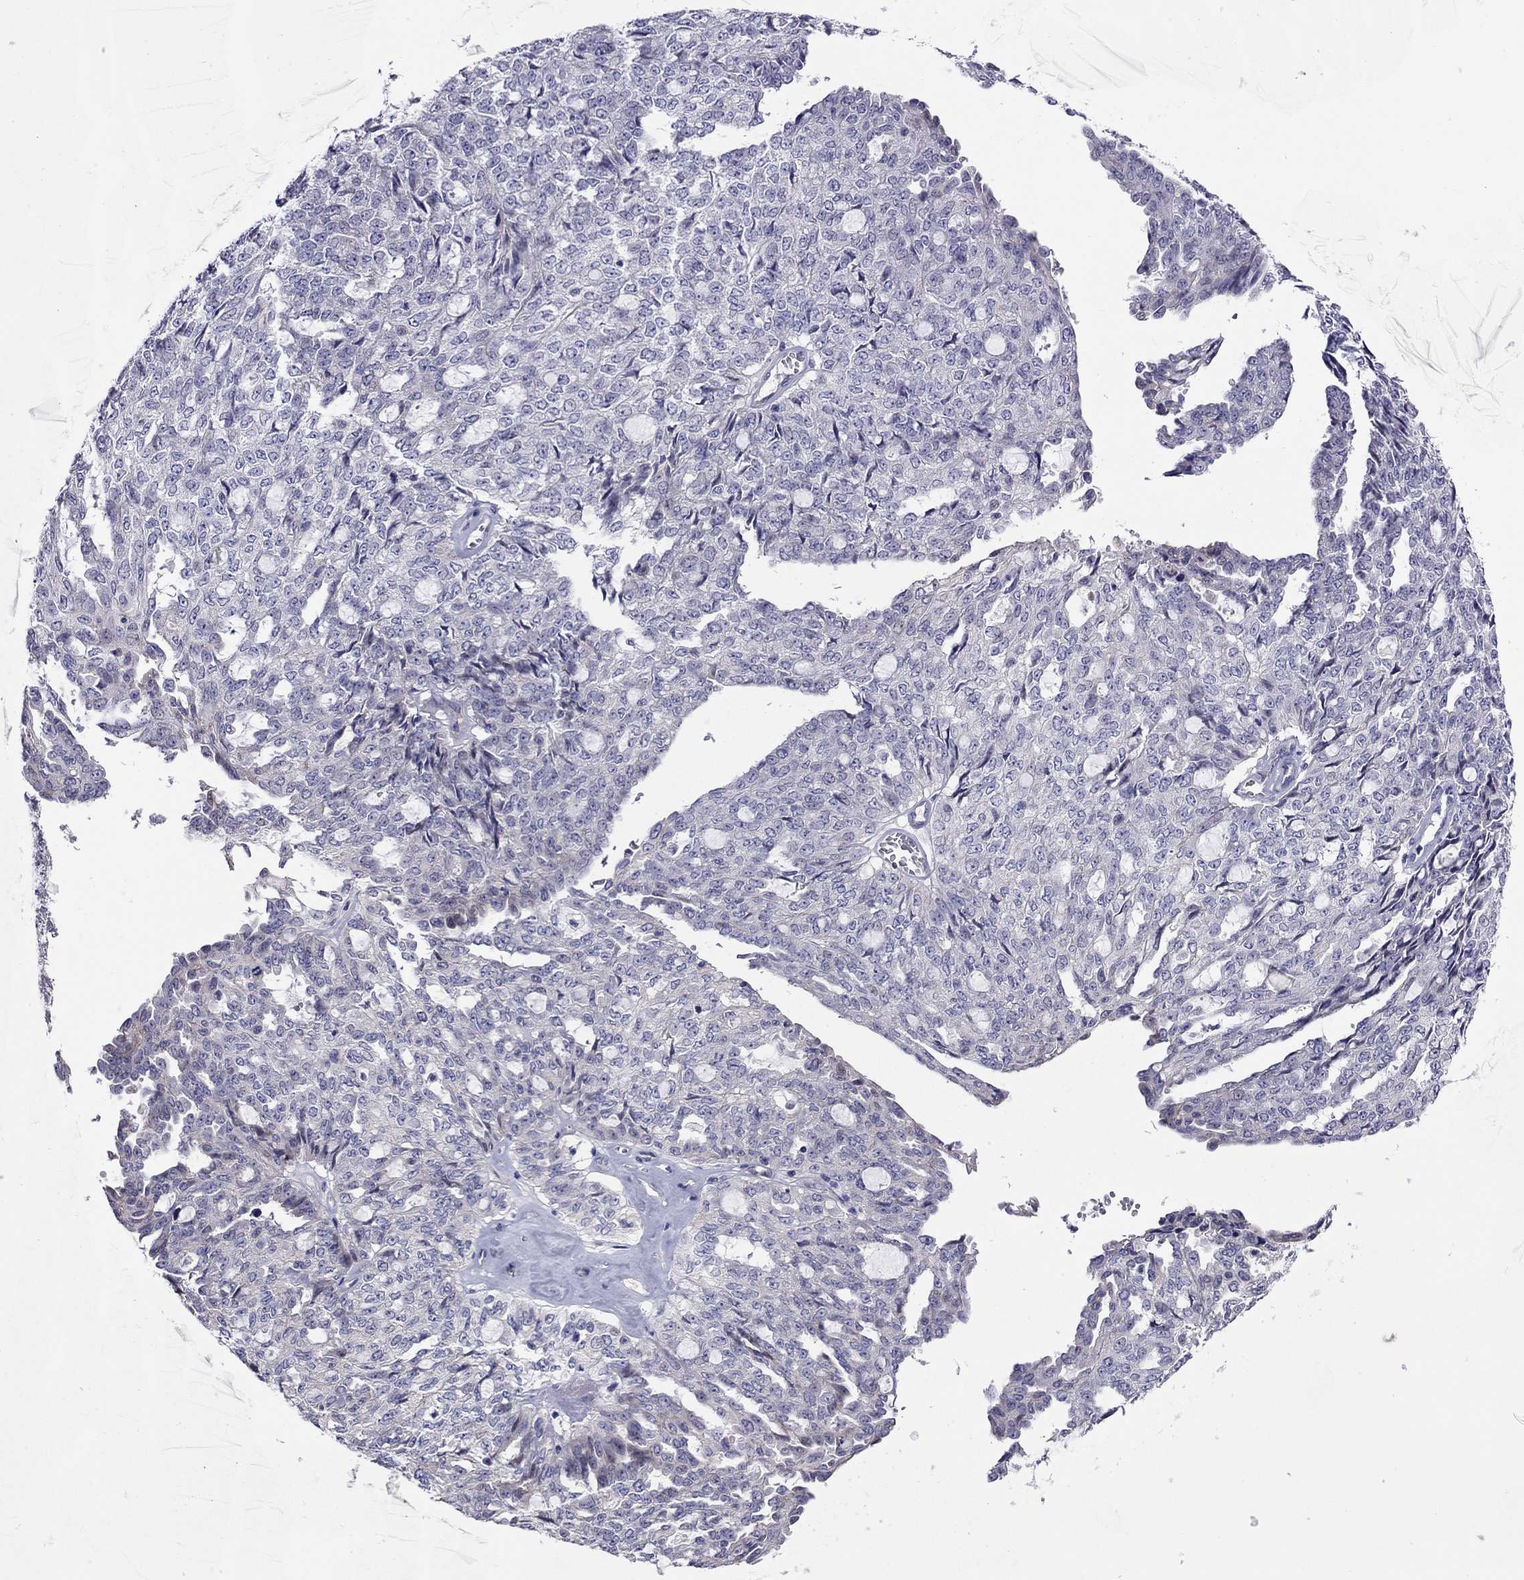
{"staining": {"intensity": "negative", "quantity": "none", "location": "none"}, "tissue": "ovarian cancer", "cell_type": "Tumor cells", "image_type": "cancer", "snomed": [{"axis": "morphology", "description": "Cystadenocarcinoma, serous, NOS"}, {"axis": "topography", "description": "Ovary"}], "caption": "Protein analysis of ovarian cancer (serous cystadenocarcinoma) shows no significant positivity in tumor cells.", "gene": "MGAT4C", "patient": {"sex": "female", "age": 71}}